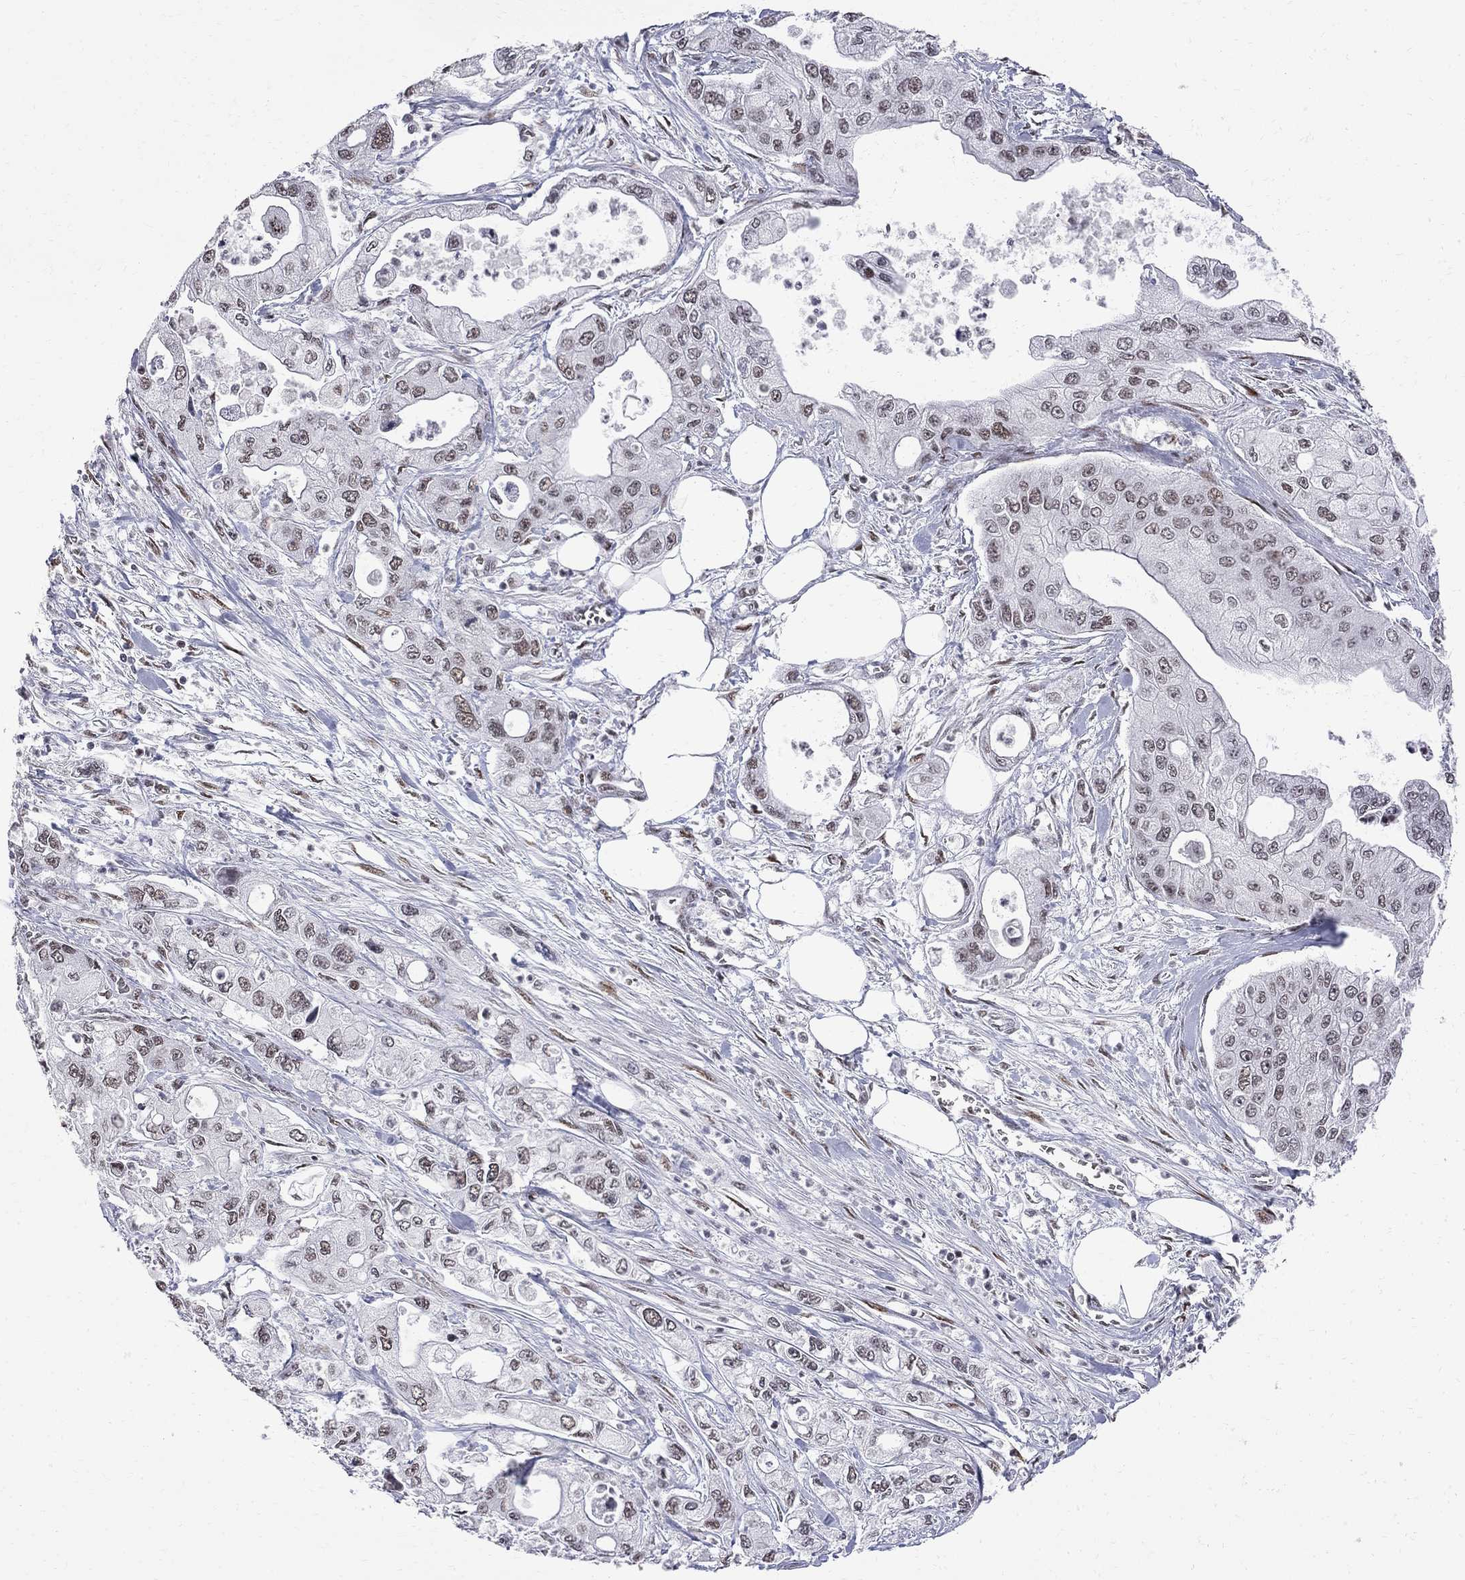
{"staining": {"intensity": "weak", "quantity": "25%-75%", "location": "nuclear"}, "tissue": "pancreatic cancer", "cell_type": "Tumor cells", "image_type": "cancer", "snomed": [{"axis": "morphology", "description": "Adenocarcinoma, NOS"}, {"axis": "topography", "description": "Pancreas"}], "caption": "This is a micrograph of immunohistochemistry (IHC) staining of adenocarcinoma (pancreatic), which shows weak positivity in the nuclear of tumor cells.", "gene": "ZBTB47", "patient": {"sex": "male", "age": 70}}